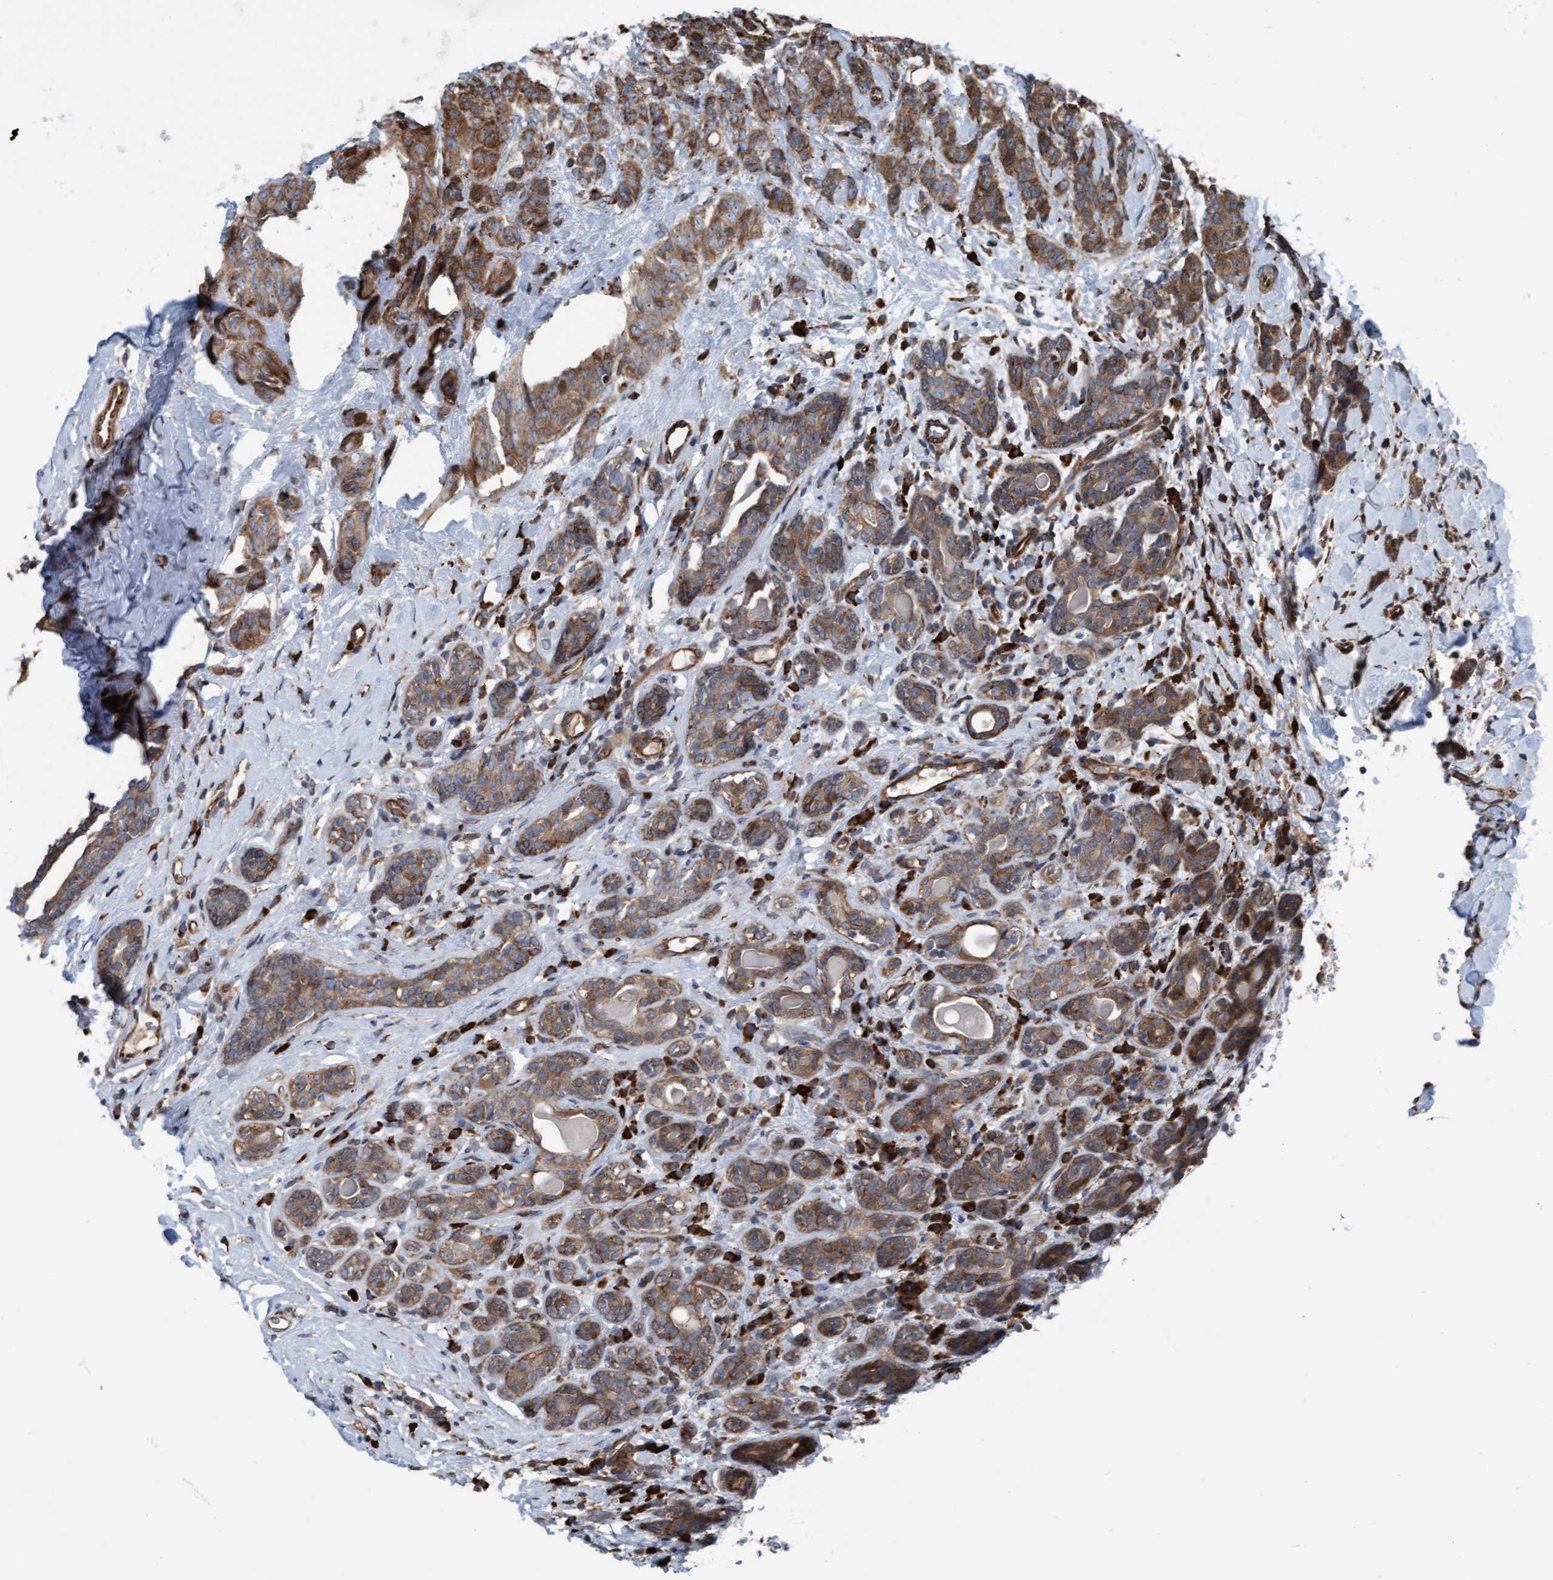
{"staining": {"intensity": "moderate", "quantity": ">75%", "location": "cytoplasmic/membranous"}, "tissue": "breast cancer", "cell_type": "Tumor cells", "image_type": "cancer", "snomed": [{"axis": "morphology", "description": "Normal tissue, NOS"}, {"axis": "morphology", "description": "Duct carcinoma"}, {"axis": "topography", "description": "Breast"}], "caption": "A micrograph of breast infiltrating ductal carcinoma stained for a protein exhibits moderate cytoplasmic/membranous brown staining in tumor cells.", "gene": "RAP1GAP2", "patient": {"sex": "female", "age": 40}}